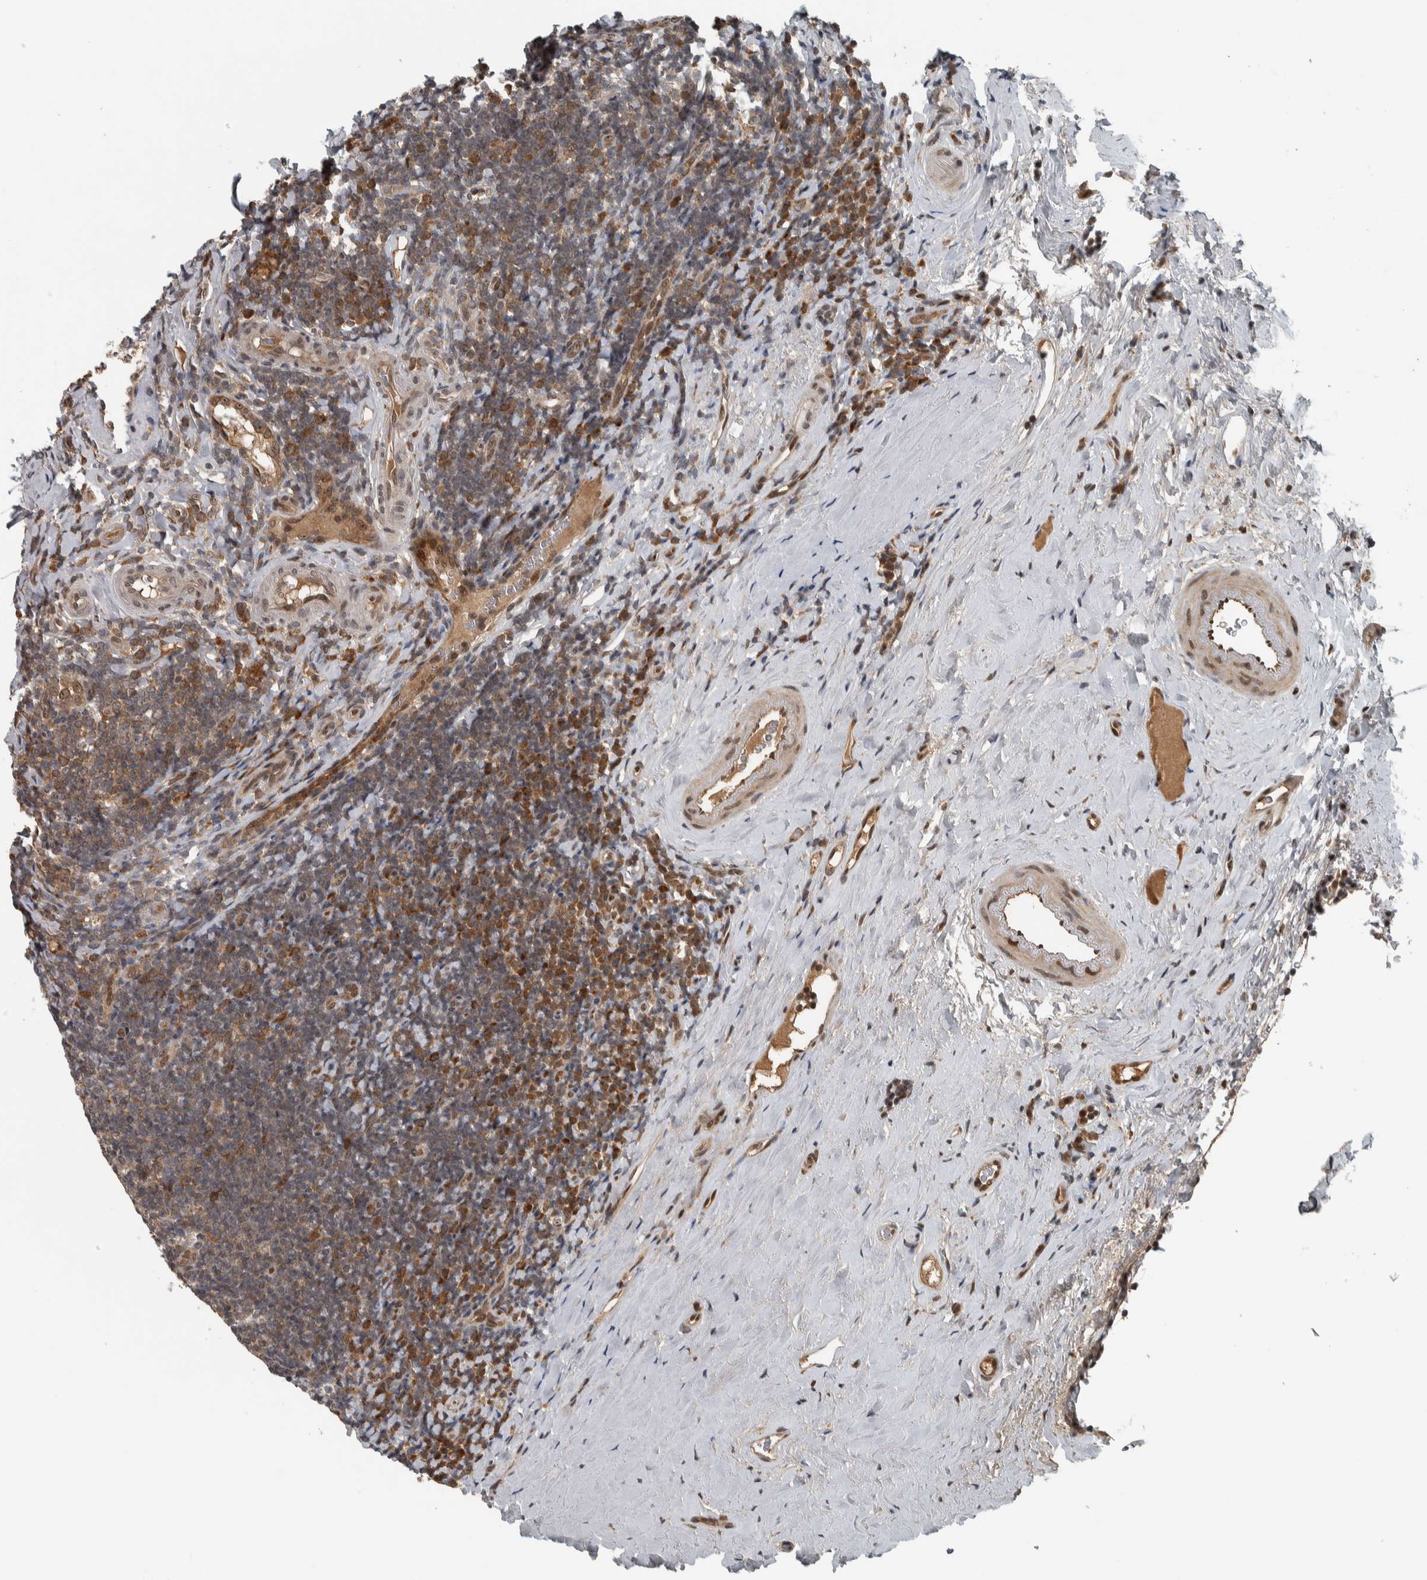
{"staining": {"intensity": "moderate", "quantity": "<25%", "location": "nuclear"}, "tissue": "tonsil", "cell_type": "Germinal center cells", "image_type": "normal", "snomed": [{"axis": "morphology", "description": "Normal tissue, NOS"}, {"axis": "topography", "description": "Tonsil"}], "caption": "The photomicrograph reveals staining of benign tonsil, revealing moderate nuclear protein expression (brown color) within germinal center cells.", "gene": "XPO5", "patient": {"sex": "male", "age": 37}}